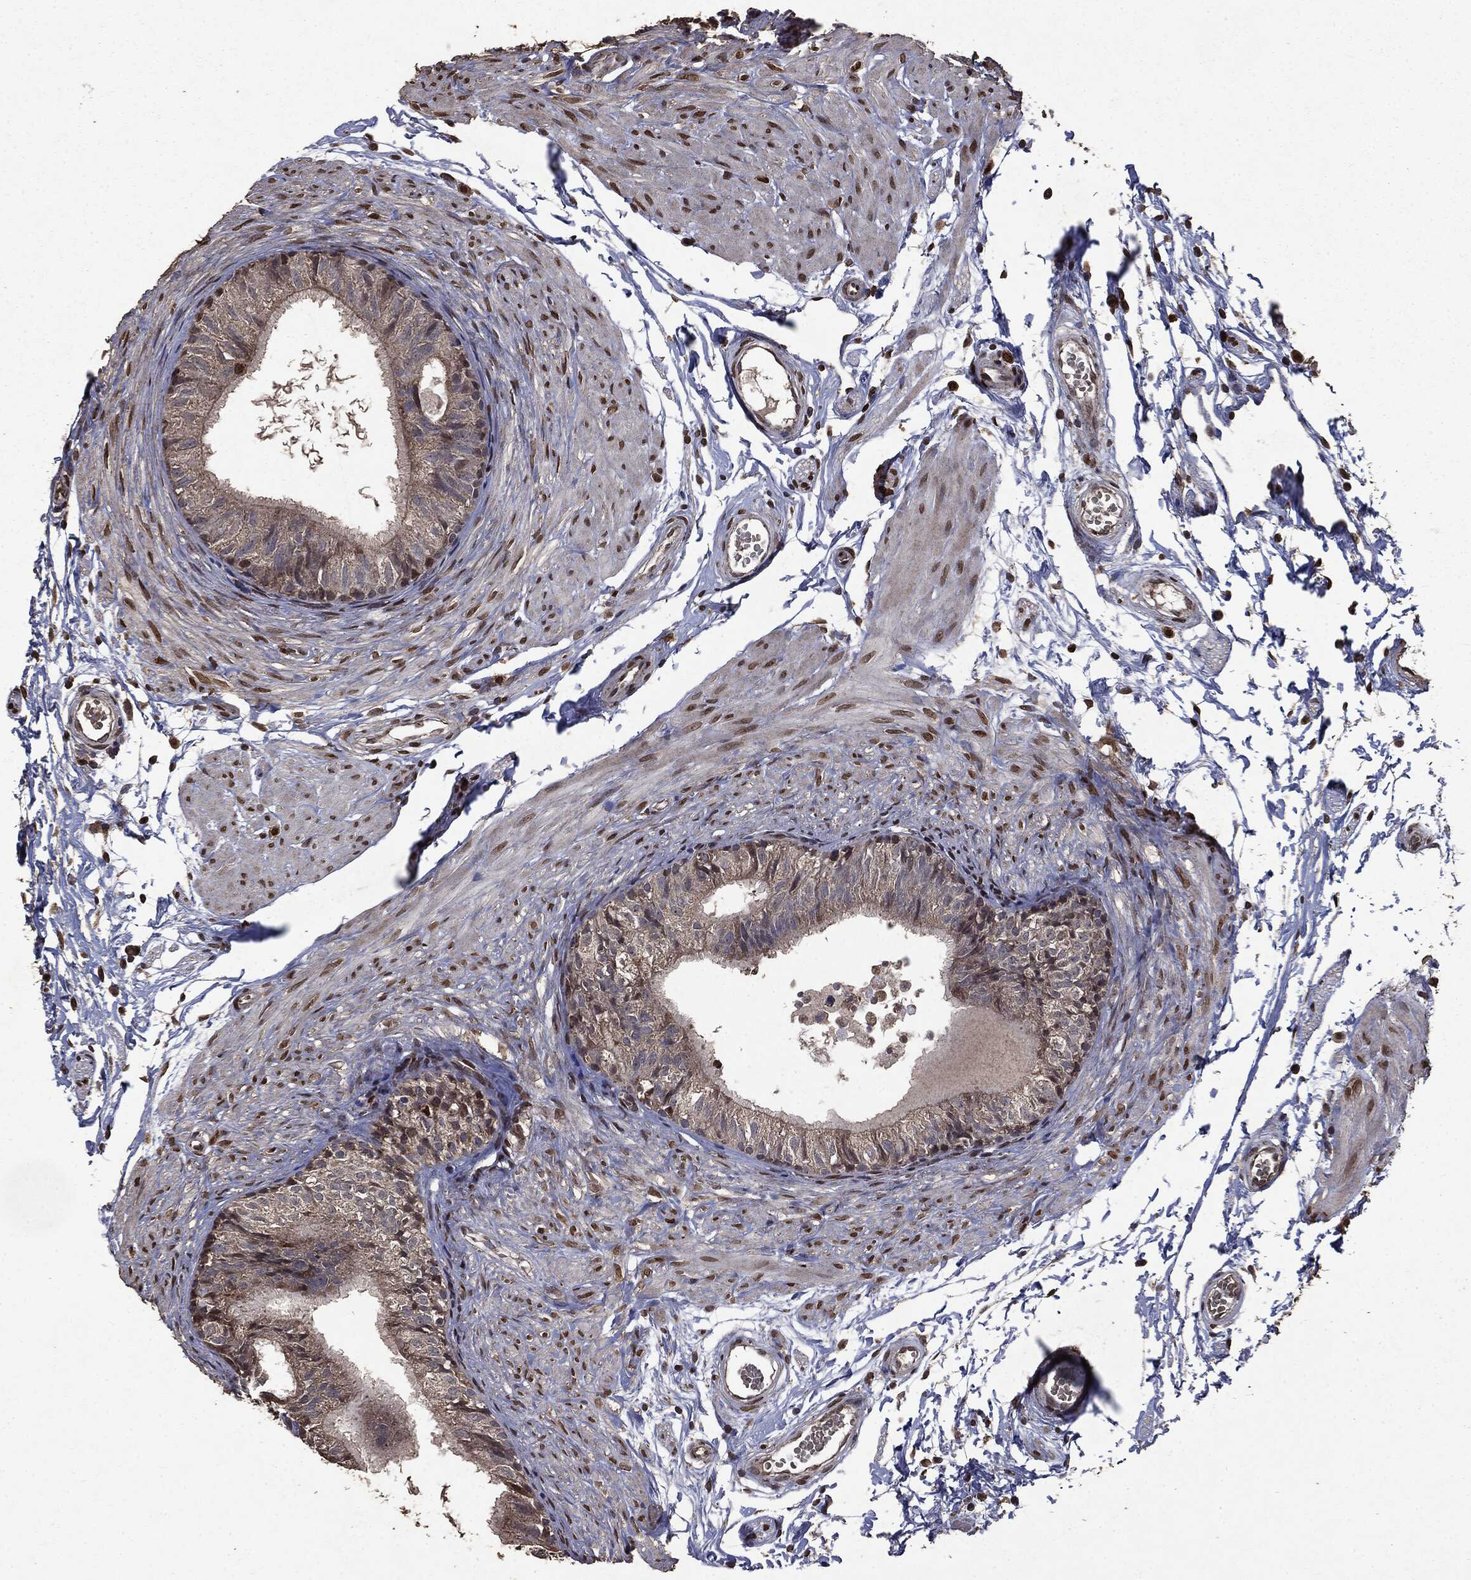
{"staining": {"intensity": "moderate", "quantity": "<25%", "location": "cytoplasmic/membranous"}, "tissue": "epididymis", "cell_type": "Glandular cells", "image_type": "normal", "snomed": [{"axis": "morphology", "description": "Normal tissue, NOS"}, {"axis": "topography", "description": "Epididymis"}], "caption": "Moderate cytoplasmic/membranous protein positivity is appreciated in about <25% of glandular cells in epididymis. (DAB (3,3'-diaminobenzidine) IHC, brown staining for protein, blue staining for nuclei).", "gene": "PPP6R2", "patient": {"sex": "male", "age": 22}}